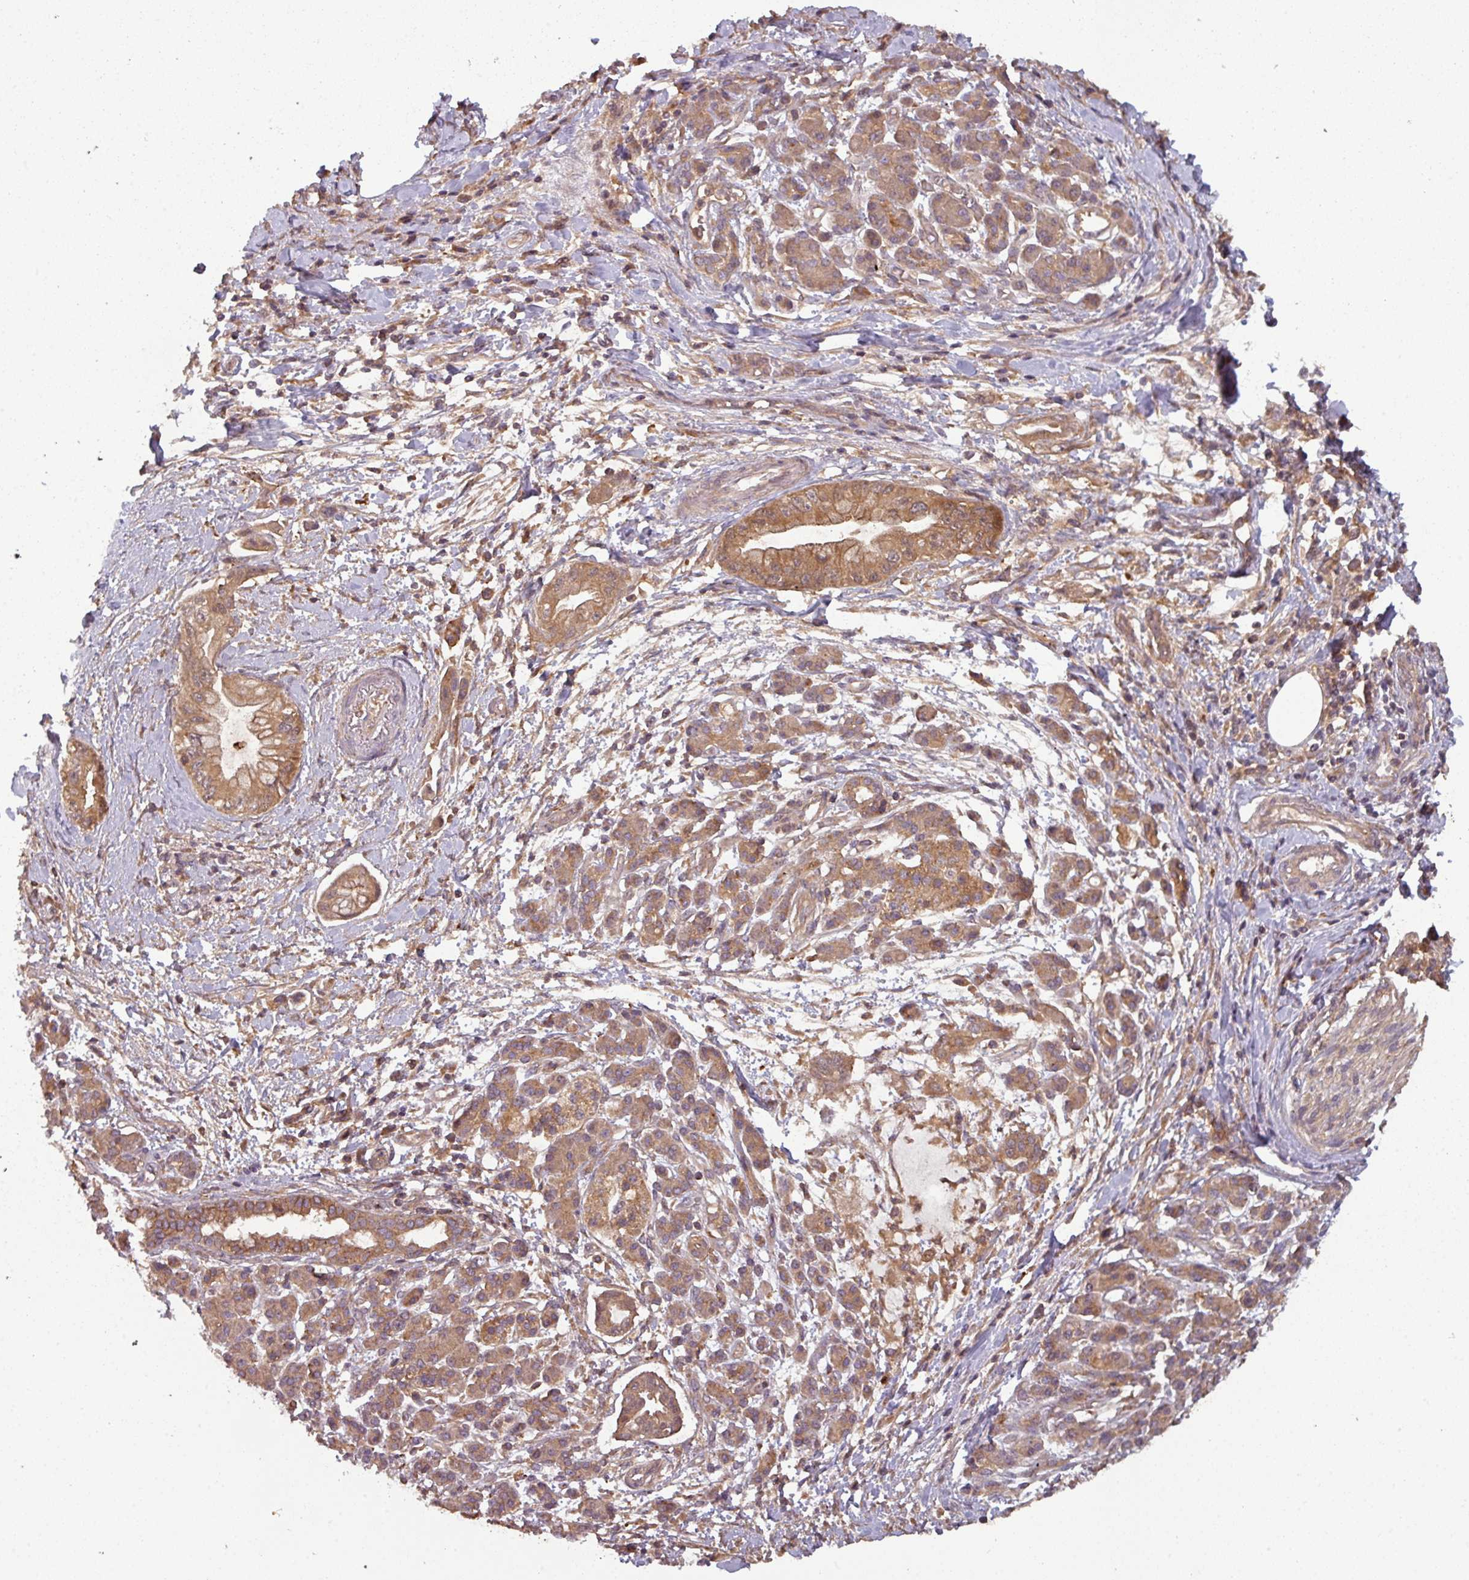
{"staining": {"intensity": "moderate", "quantity": ">75%", "location": "cytoplasmic/membranous"}, "tissue": "pancreatic cancer", "cell_type": "Tumor cells", "image_type": "cancer", "snomed": [{"axis": "morphology", "description": "Adenocarcinoma, NOS"}, {"axis": "topography", "description": "Pancreas"}], "caption": "Immunohistochemical staining of human adenocarcinoma (pancreatic) demonstrates medium levels of moderate cytoplasmic/membranous staining in about >75% of tumor cells.", "gene": "GSKIP", "patient": {"sex": "male", "age": 48}}